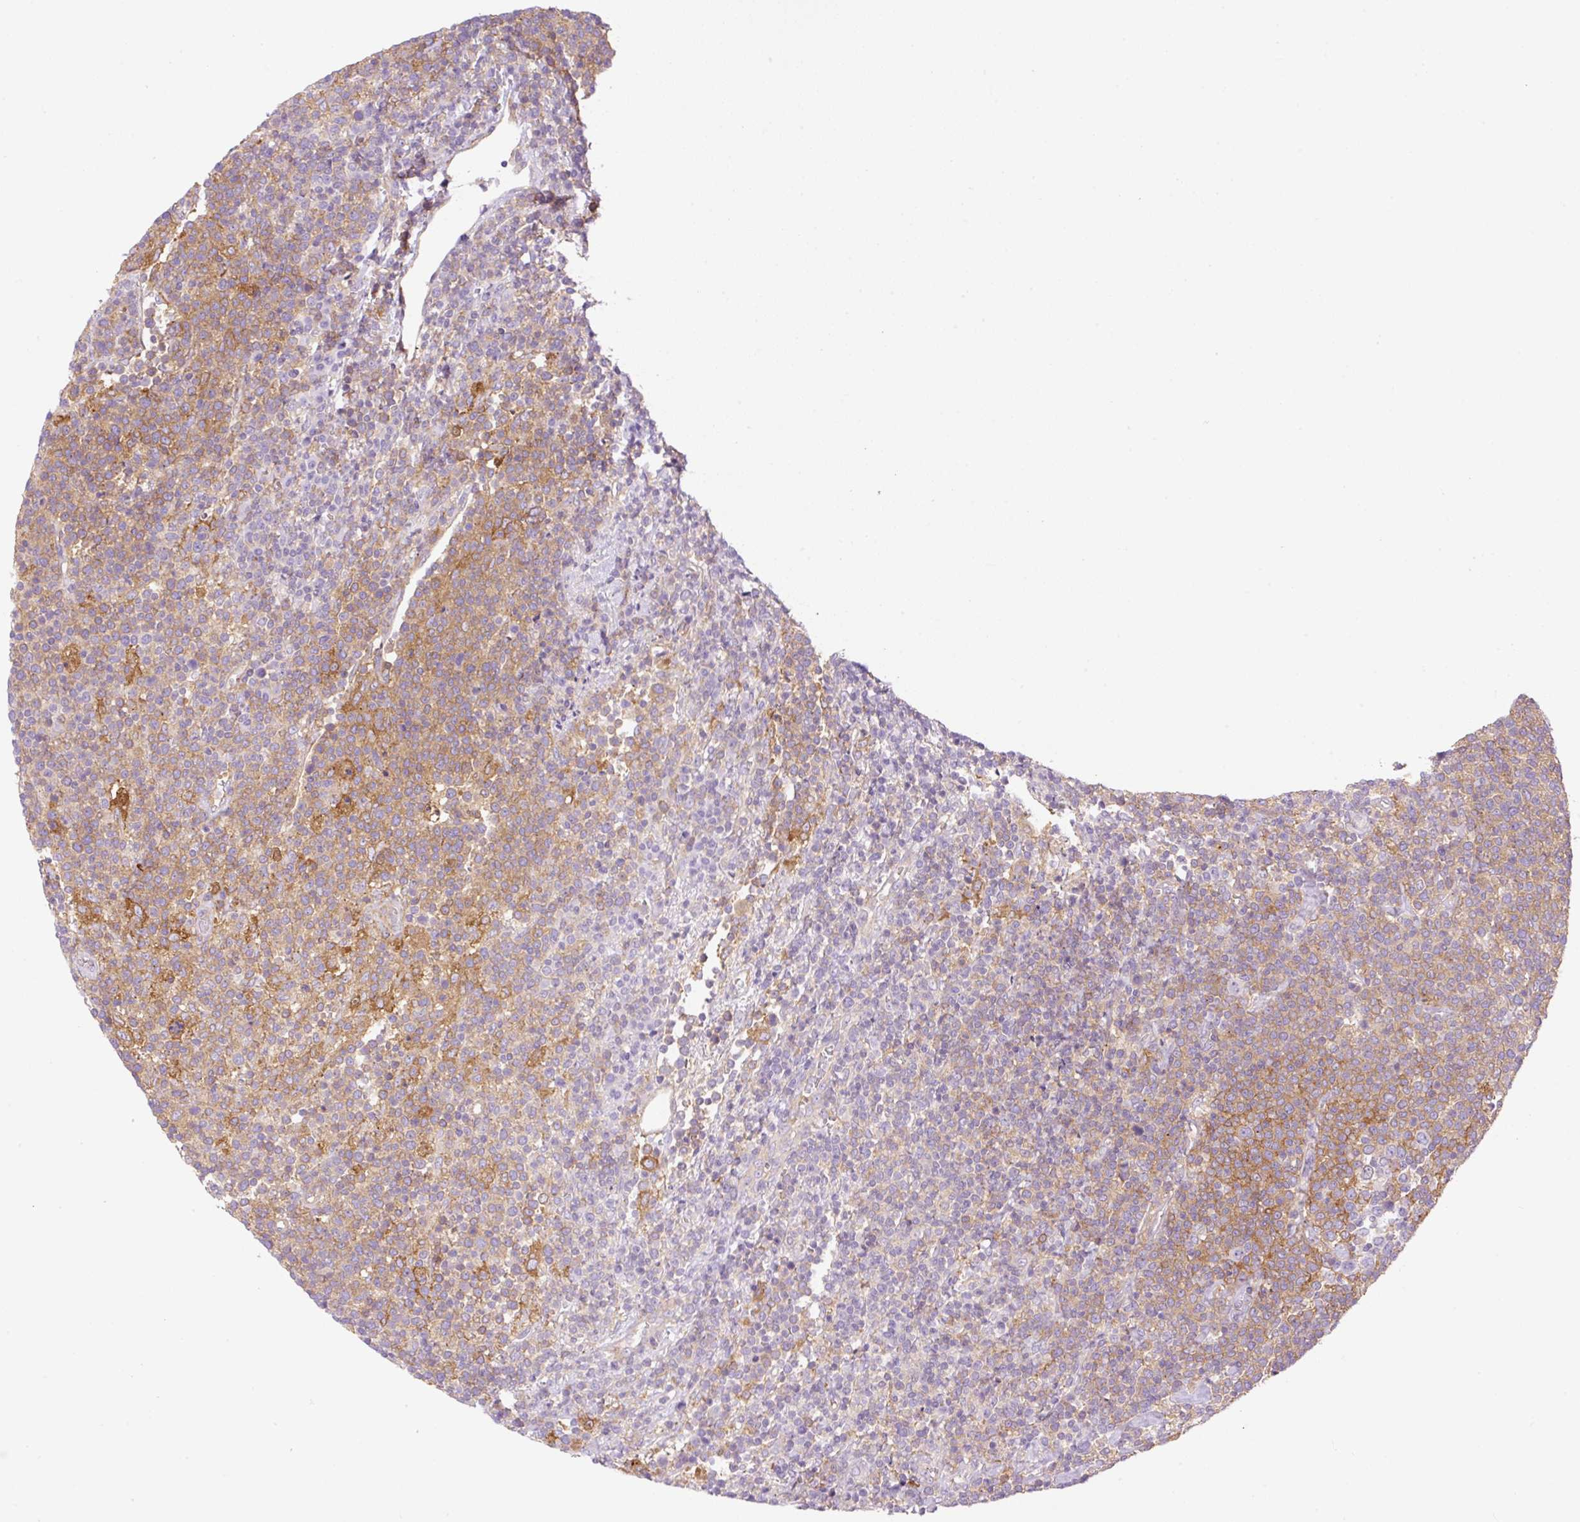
{"staining": {"intensity": "moderate", "quantity": "25%-75%", "location": "cytoplasmic/membranous"}, "tissue": "lymphoma", "cell_type": "Tumor cells", "image_type": "cancer", "snomed": [{"axis": "morphology", "description": "Malignant lymphoma, non-Hodgkin's type, High grade"}, {"axis": "topography", "description": "Lymph node"}], "caption": "Tumor cells reveal medium levels of moderate cytoplasmic/membranous positivity in about 25%-75% of cells in malignant lymphoma, non-Hodgkin's type (high-grade). (Stains: DAB (3,3'-diaminobenzidine) in brown, nuclei in blue, Microscopy: brightfield microscopy at high magnification).", "gene": "EHD3", "patient": {"sex": "male", "age": 61}}